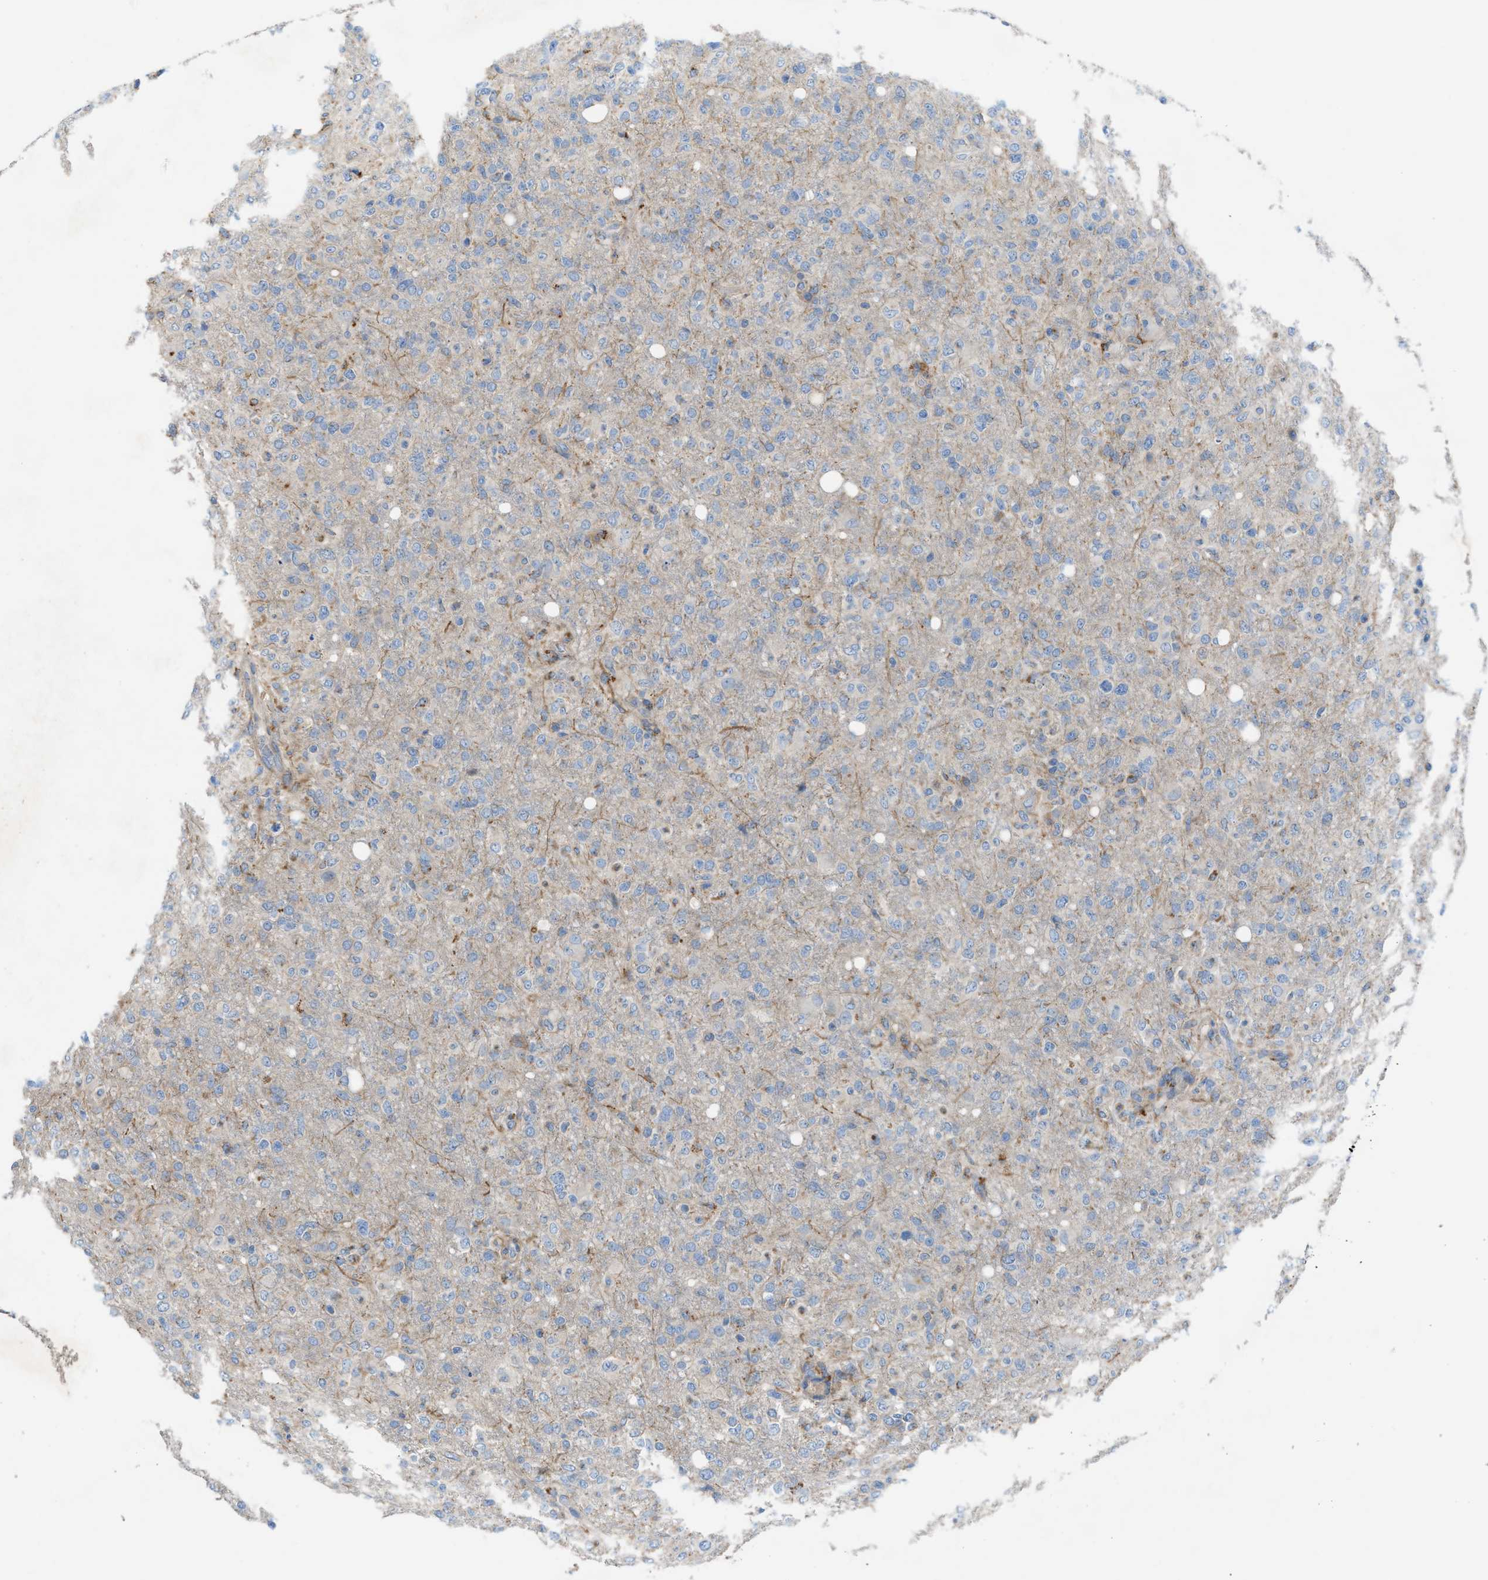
{"staining": {"intensity": "negative", "quantity": "none", "location": "none"}, "tissue": "glioma", "cell_type": "Tumor cells", "image_type": "cancer", "snomed": [{"axis": "morphology", "description": "Glioma, malignant, High grade"}, {"axis": "topography", "description": "Brain"}], "caption": "The immunohistochemistry micrograph has no significant positivity in tumor cells of glioma tissue.", "gene": "AOAH", "patient": {"sex": "female", "age": 57}}